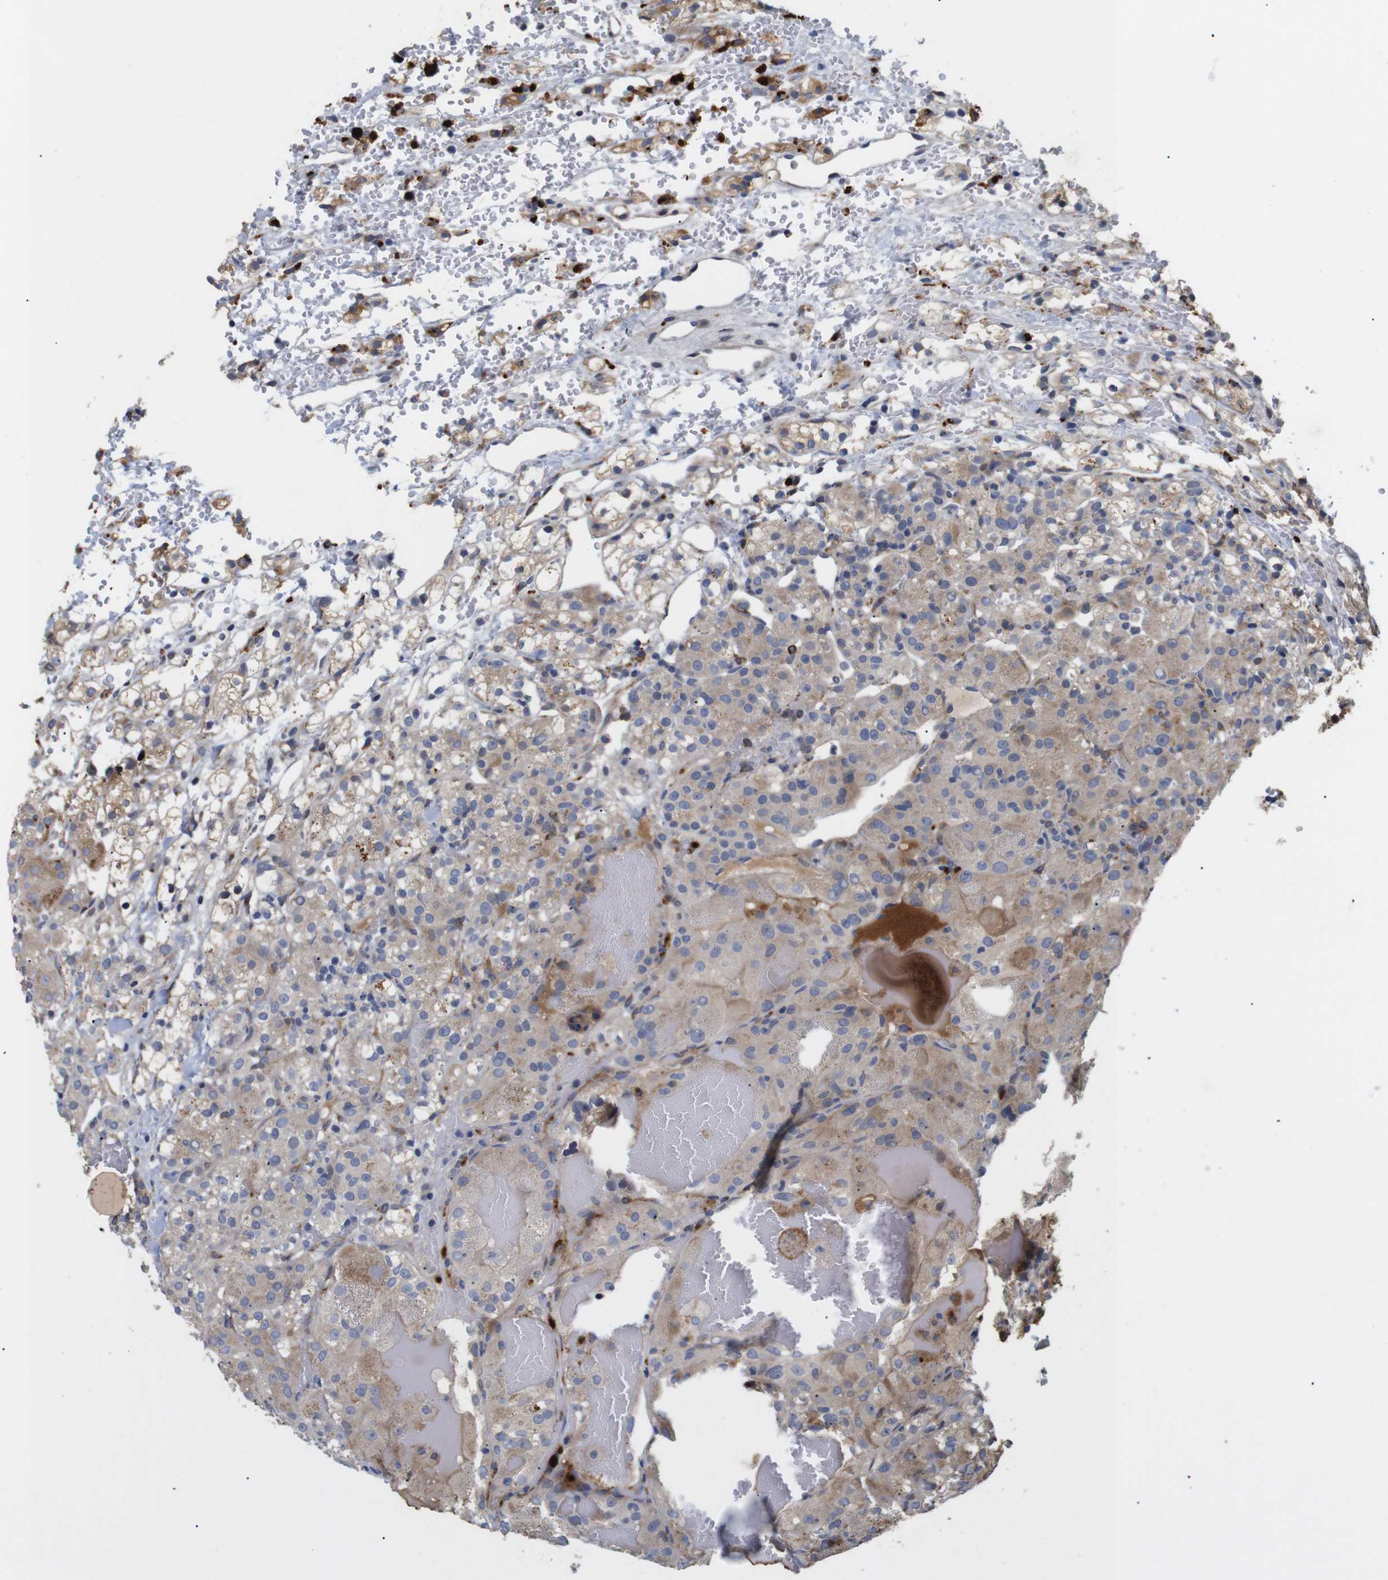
{"staining": {"intensity": "weak", "quantity": "25%-75%", "location": "cytoplasmic/membranous"}, "tissue": "renal cancer", "cell_type": "Tumor cells", "image_type": "cancer", "snomed": [{"axis": "morphology", "description": "Adenocarcinoma, NOS"}, {"axis": "topography", "description": "Kidney"}], "caption": "The photomicrograph exhibits a brown stain indicating the presence of a protein in the cytoplasmic/membranous of tumor cells in adenocarcinoma (renal). The protein is stained brown, and the nuclei are stained in blue (DAB IHC with brightfield microscopy, high magnification).", "gene": "SPRY3", "patient": {"sex": "male", "age": 61}}